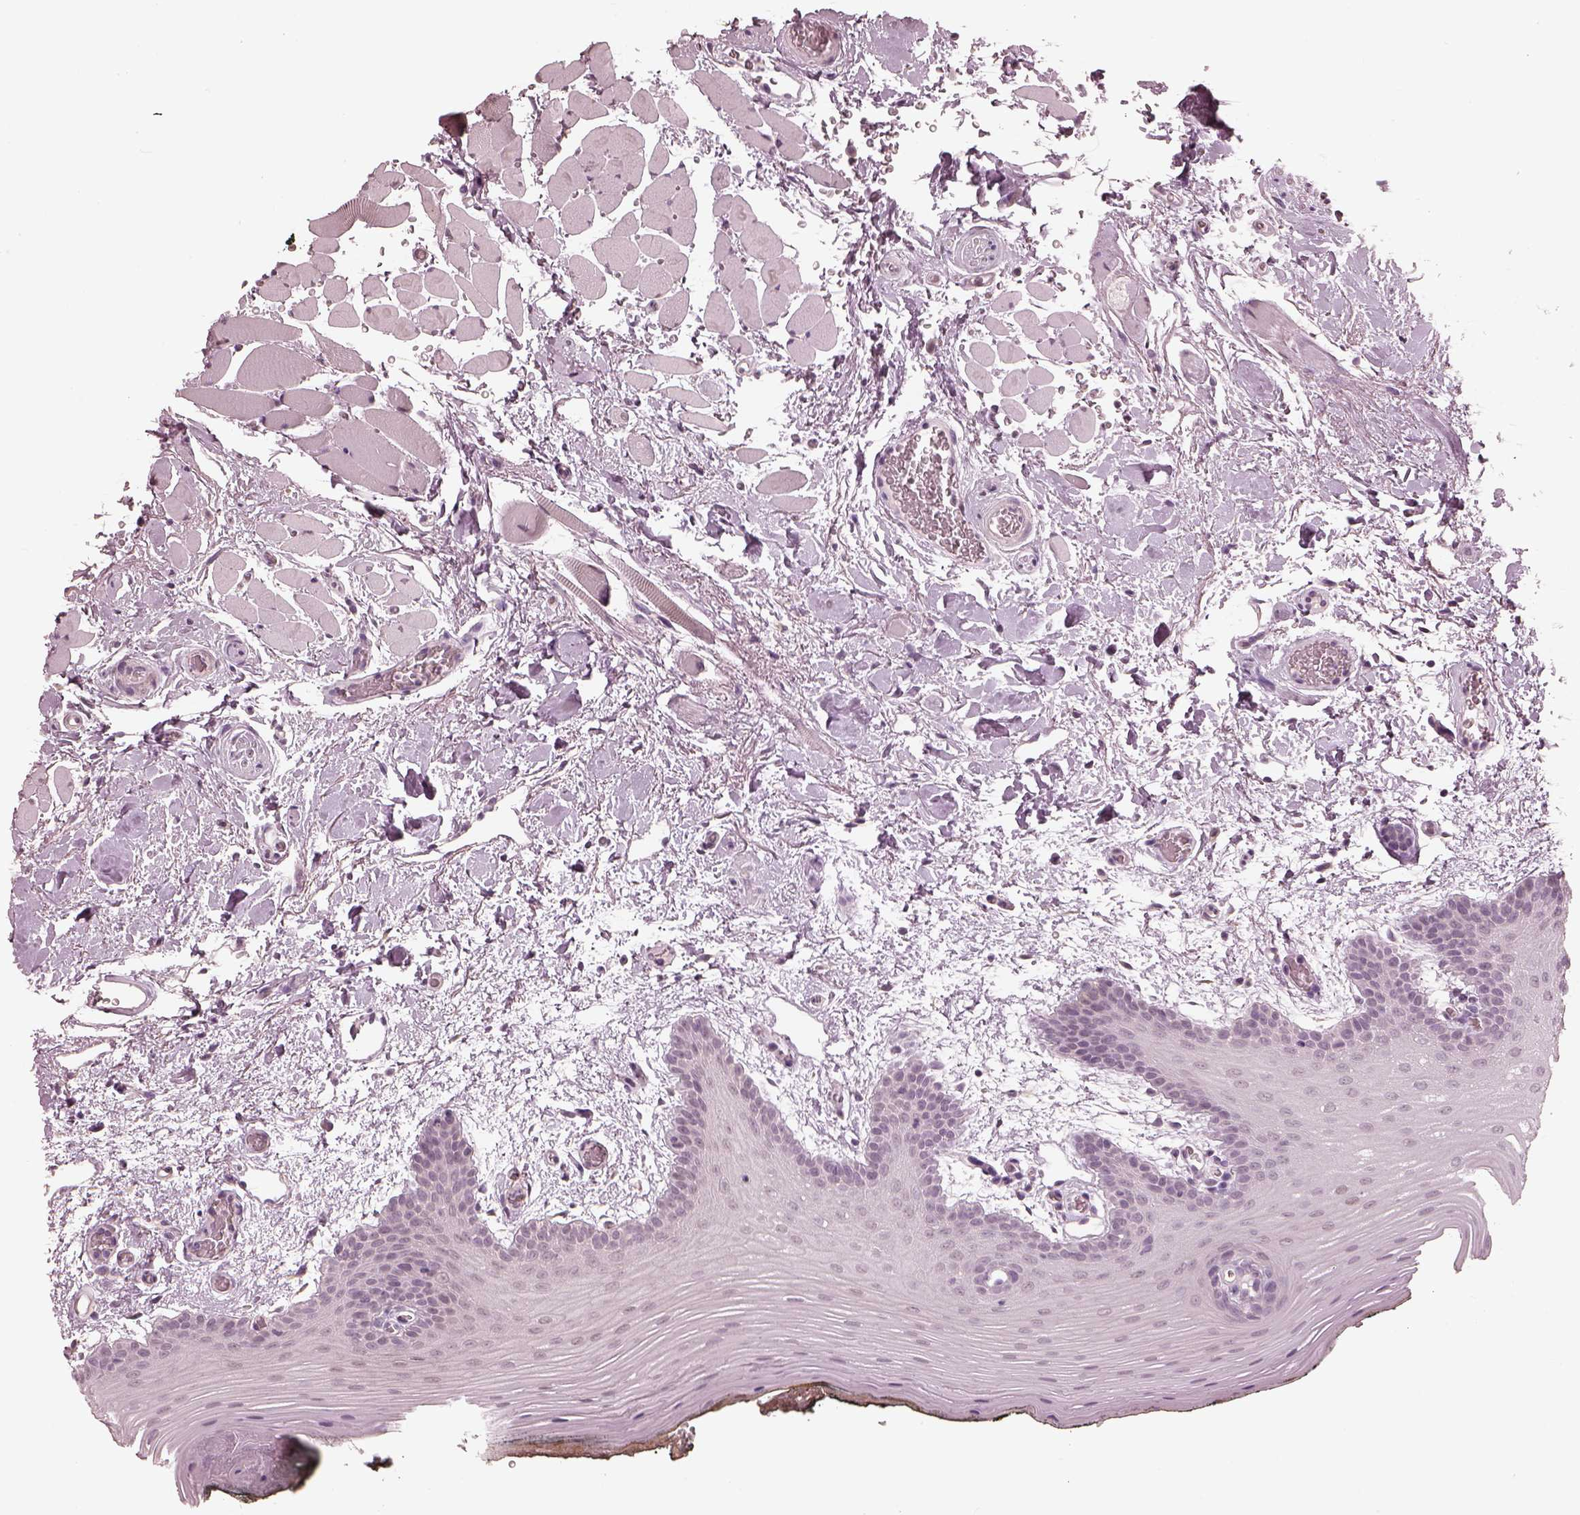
{"staining": {"intensity": "negative", "quantity": "none", "location": "none"}, "tissue": "oral mucosa", "cell_type": "Squamous epithelial cells", "image_type": "normal", "snomed": [{"axis": "morphology", "description": "Normal tissue, NOS"}, {"axis": "topography", "description": "Oral tissue"}, {"axis": "topography", "description": "Head-Neck"}], "caption": "This is a histopathology image of IHC staining of benign oral mucosa, which shows no expression in squamous epithelial cells. Brightfield microscopy of immunohistochemistry (IHC) stained with DAB (3,3'-diaminobenzidine) (brown) and hematoxylin (blue), captured at high magnification.", "gene": "OPTC", "patient": {"sex": "male", "age": 65}}